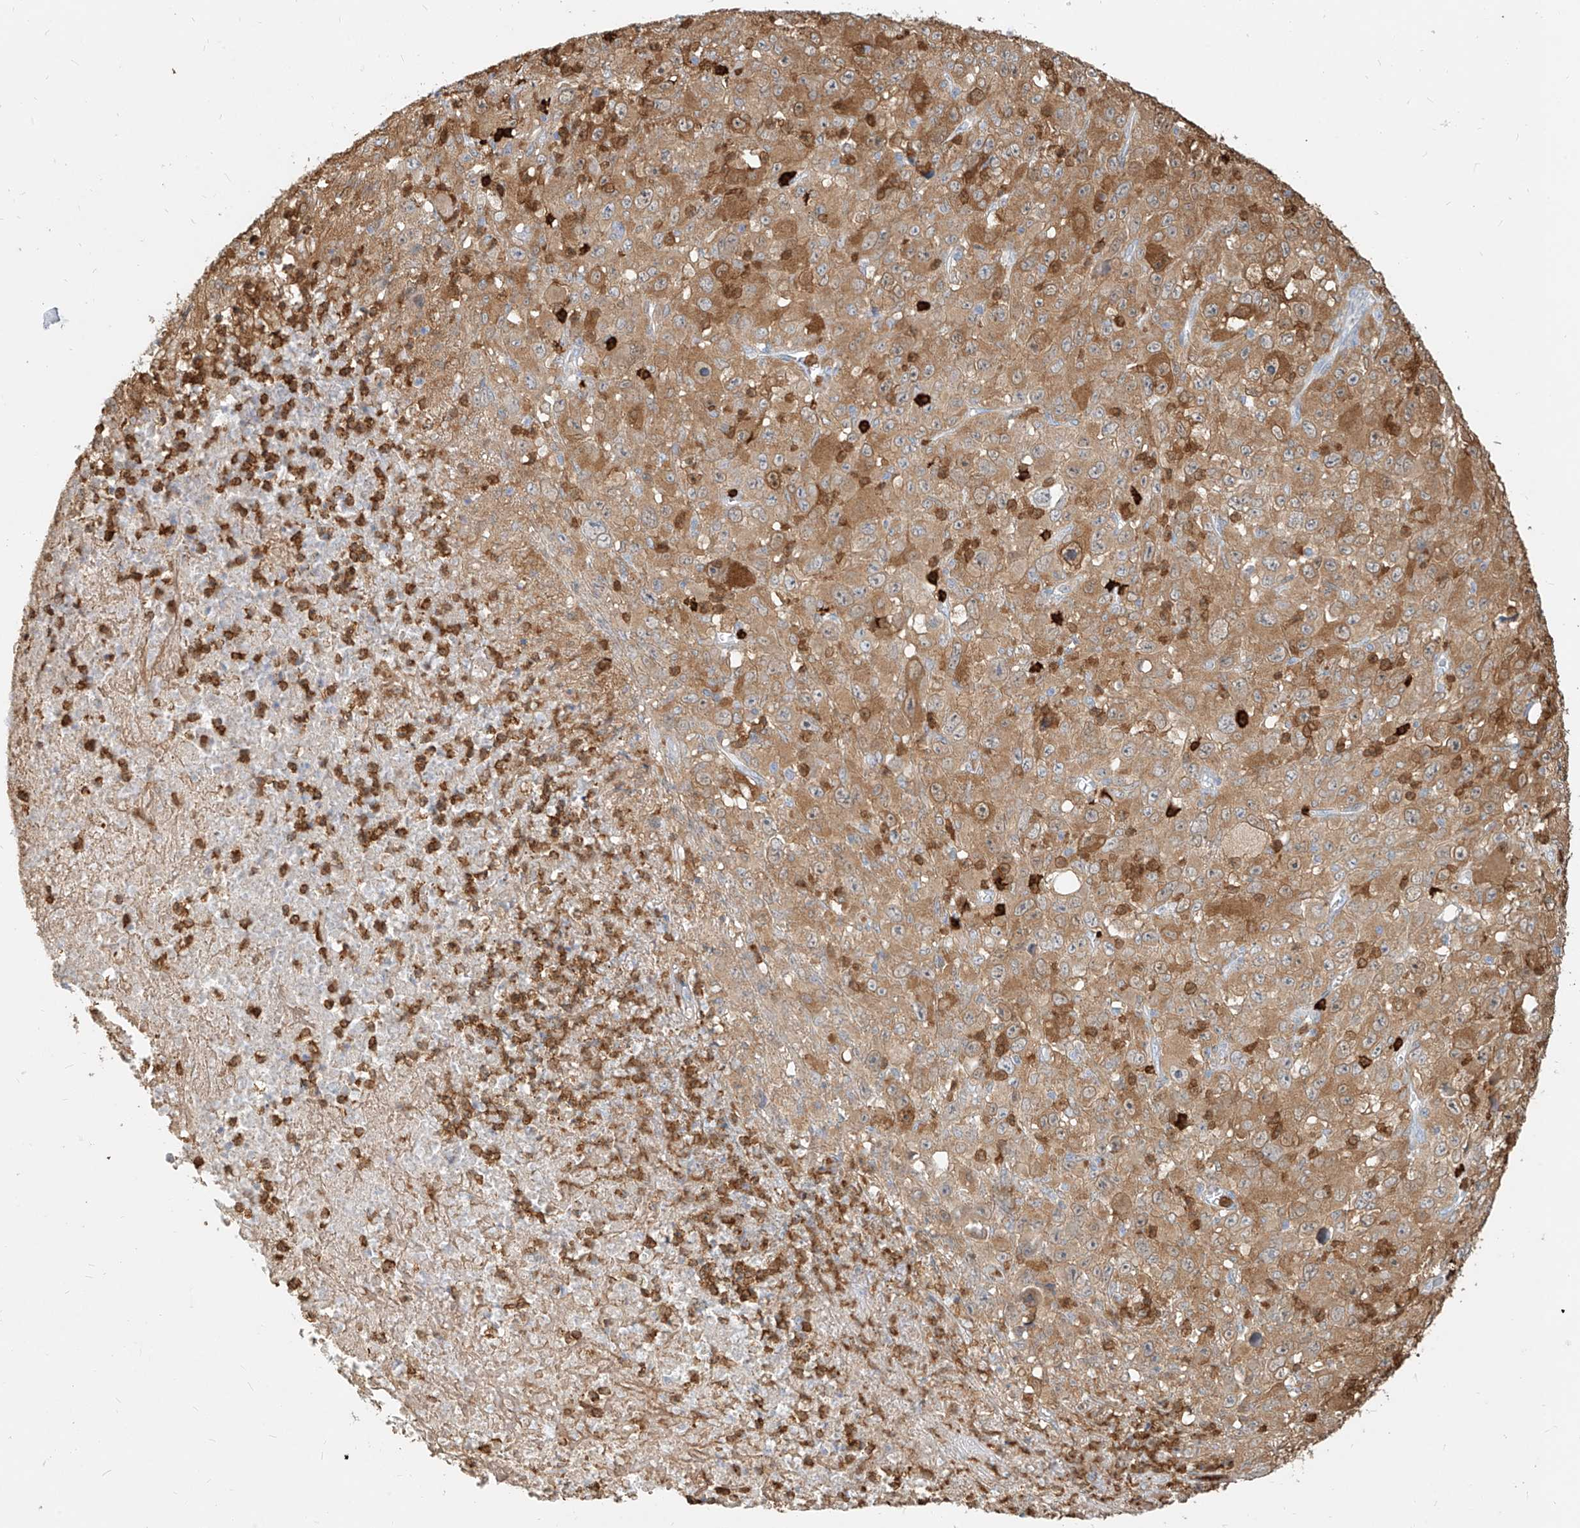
{"staining": {"intensity": "moderate", "quantity": ">75%", "location": "cytoplasmic/membranous"}, "tissue": "melanoma", "cell_type": "Tumor cells", "image_type": "cancer", "snomed": [{"axis": "morphology", "description": "Malignant melanoma, Metastatic site"}, {"axis": "topography", "description": "Skin"}], "caption": "Tumor cells exhibit medium levels of moderate cytoplasmic/membranous staining in about >75% of cells in human melanoma. The staining was performed using DAB, with brown indicating positive protein expression. Nuclei are stained blue with hematoxylin.", "gene": "PGD", "patient": {"sex": "female", "age": 56}}